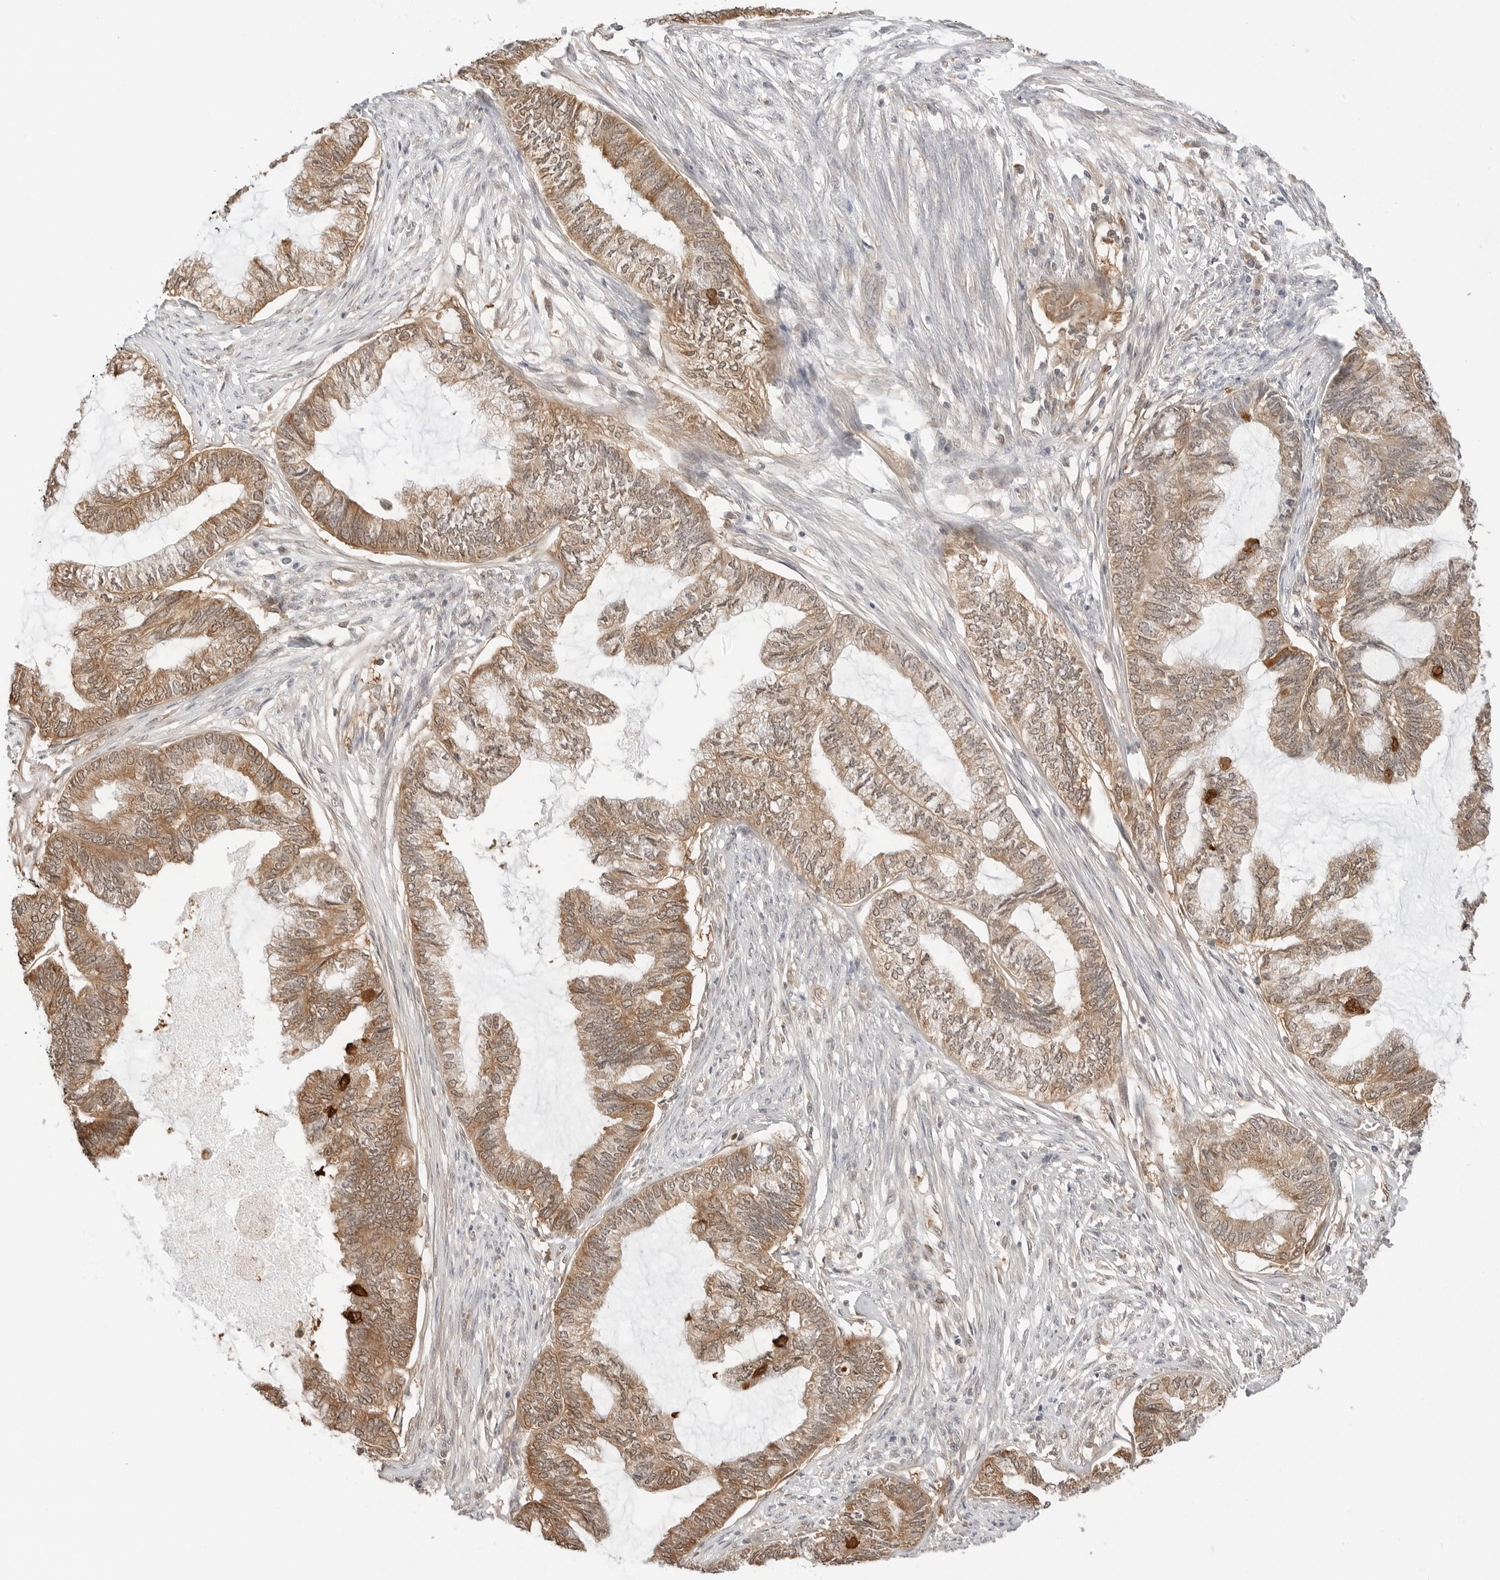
{"staining": {"intensity": "moderate", "quantity": ">75%", "location": "cytoplasmic/membranous,nuclear"}, "tissue": "endometrial cancer", "cell_type": "Tumor cells", "image_type": "cancer", "snomed": [{"axis": "morphology", "description": "Adenocarcinoma, NOS"}, {"axis": "topography", "description": "Endometrium"}], "caption": "Adenocarcinoma (endometrial) stained with DAB (3,3'-diaminobenzidine) IHC displays medium levels of moderate cytoplasmic/membranous and nuclear expression in about >75% of tumor cells.", "gene": "NUDC", "patient": {"sex": "female", "age": 86}}